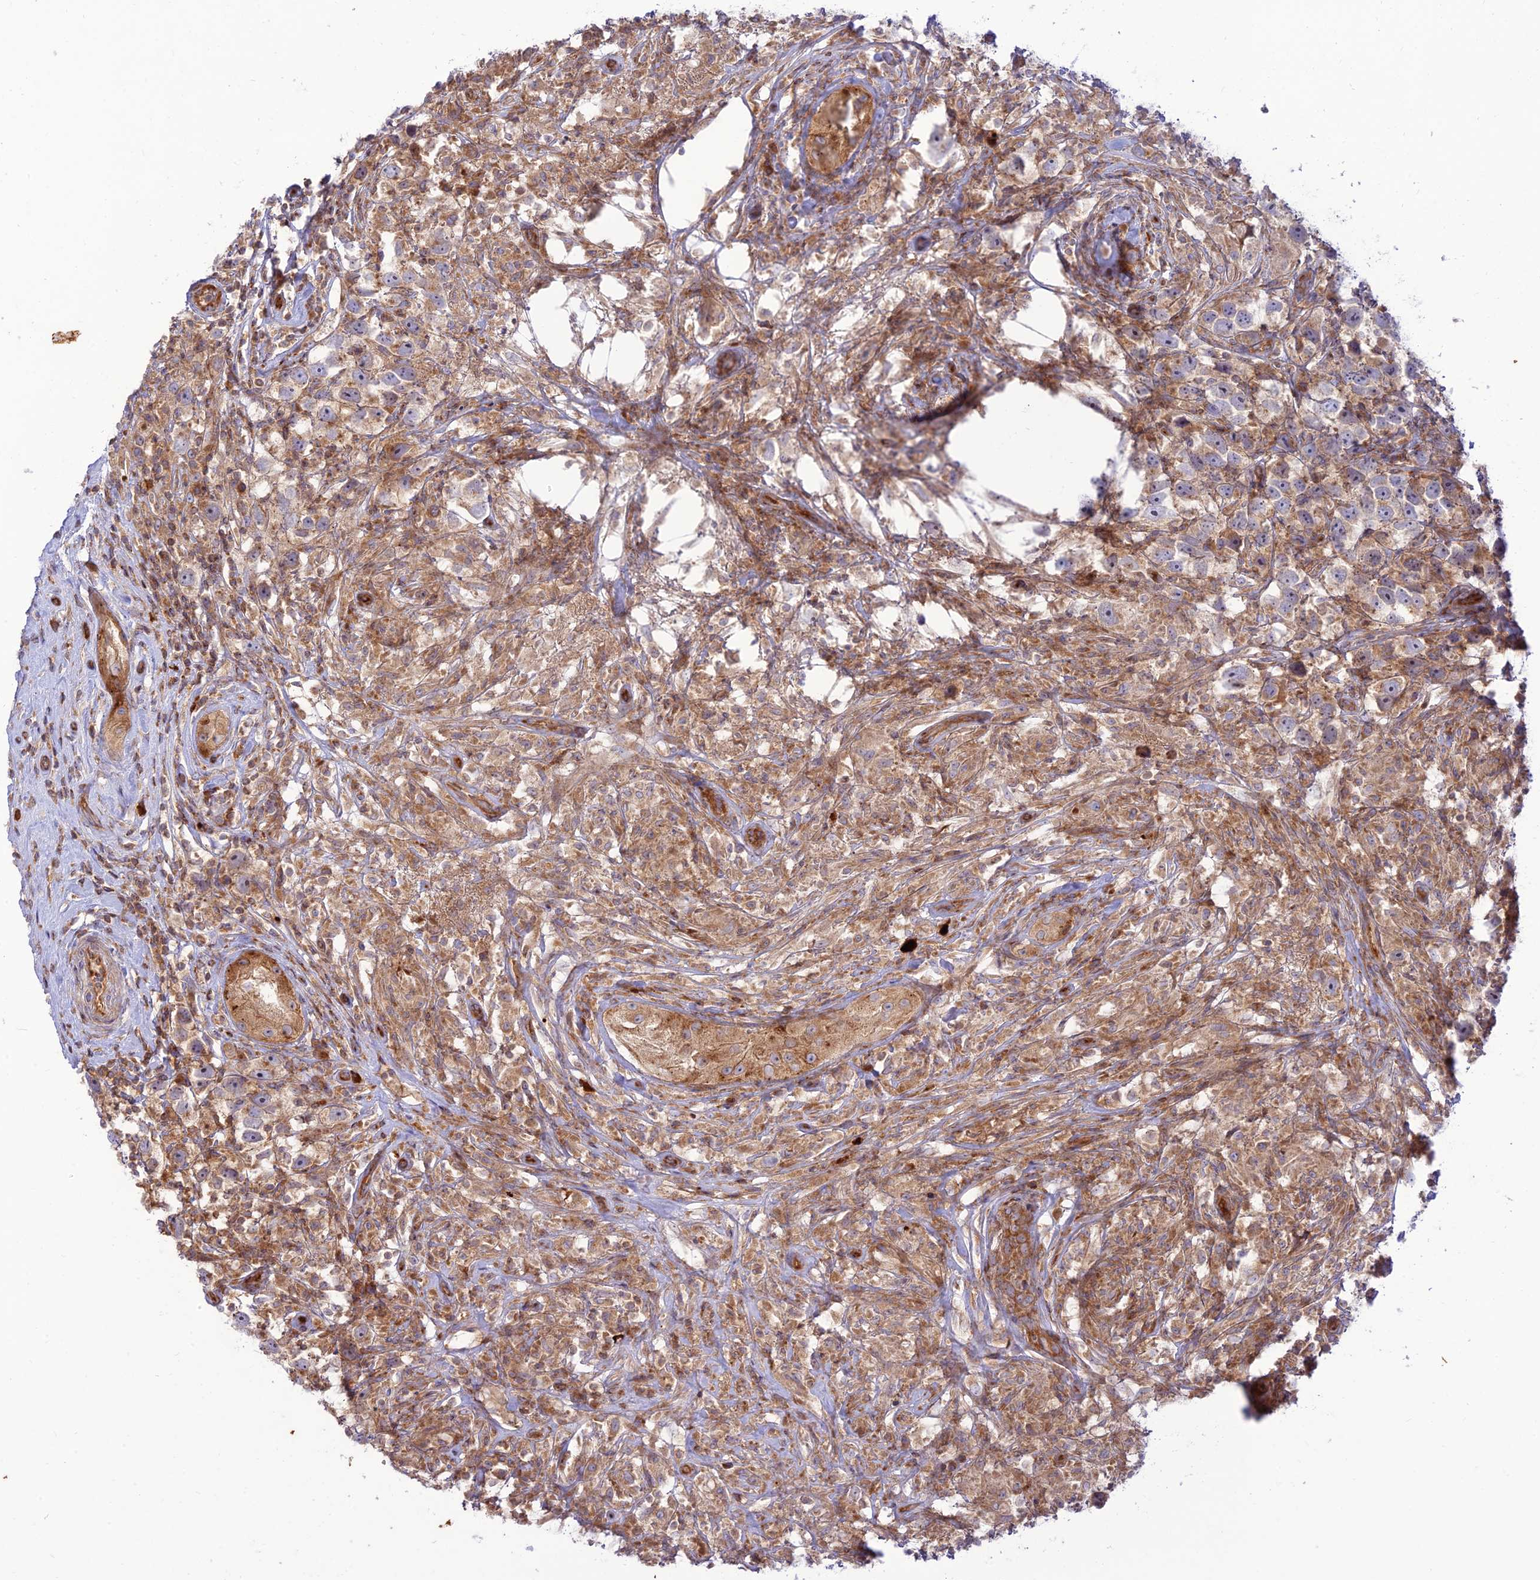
{"staining": {"intensity": "moderate", "quantity": ">75%", "location": "cytoplasmic/membranous"}, "tissue": "testis cancer", "cell_type": "Tumor cells", "image_type": "cancer", "snomed": [{"axis": "morphology", "description": "Seminoma, NOS"}, {"axis": "topography", "description": "Testis"}], "caption": "A medium amount of moderate cytoplasmic/membranous expression is identified in about >75% of tumor cells in testis cancer (seminoma) tissue.", "gene": "PIMREG", "patient": {"sex": "male", "age": 49}}